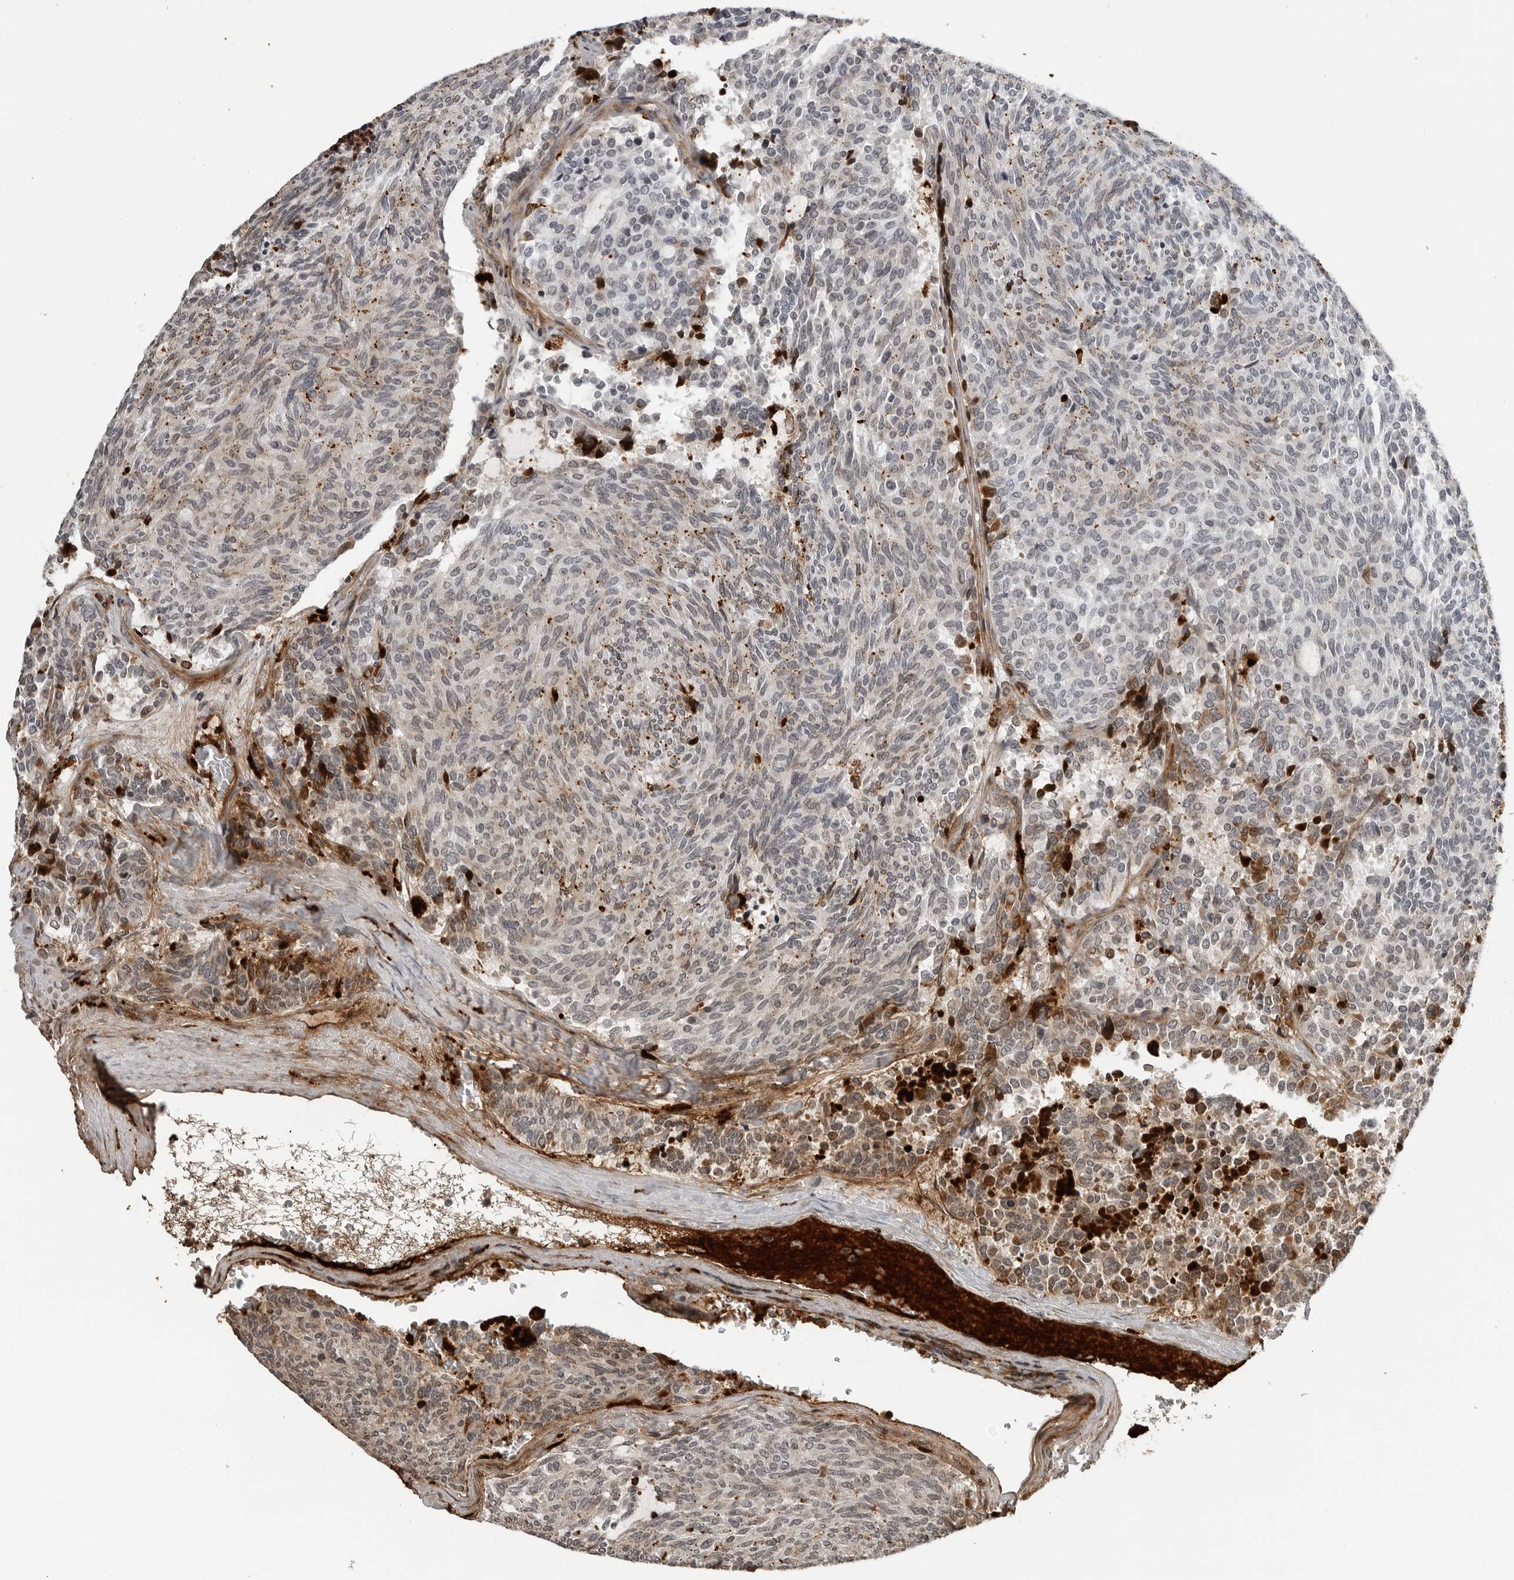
{"staining": {"intensity": "weak", "quantity": "<25%", "location": "cytoplasmic/membranous"}, "tissue": "carcinoid", "cell_type": "Tumor cells", "image_type": "cancer", "snomed": [{"axis": "morphology", "description": "Carcinoid, malignant, NOS"}, {"axis": "topography", "description": "Pancreas"}], "caption": "Immunohistochemical staining of carcinoid demonstrates no significant staining in tumor cells.", "gene": "CXCR5", "patient": {"sex": "female", "age": 54}}